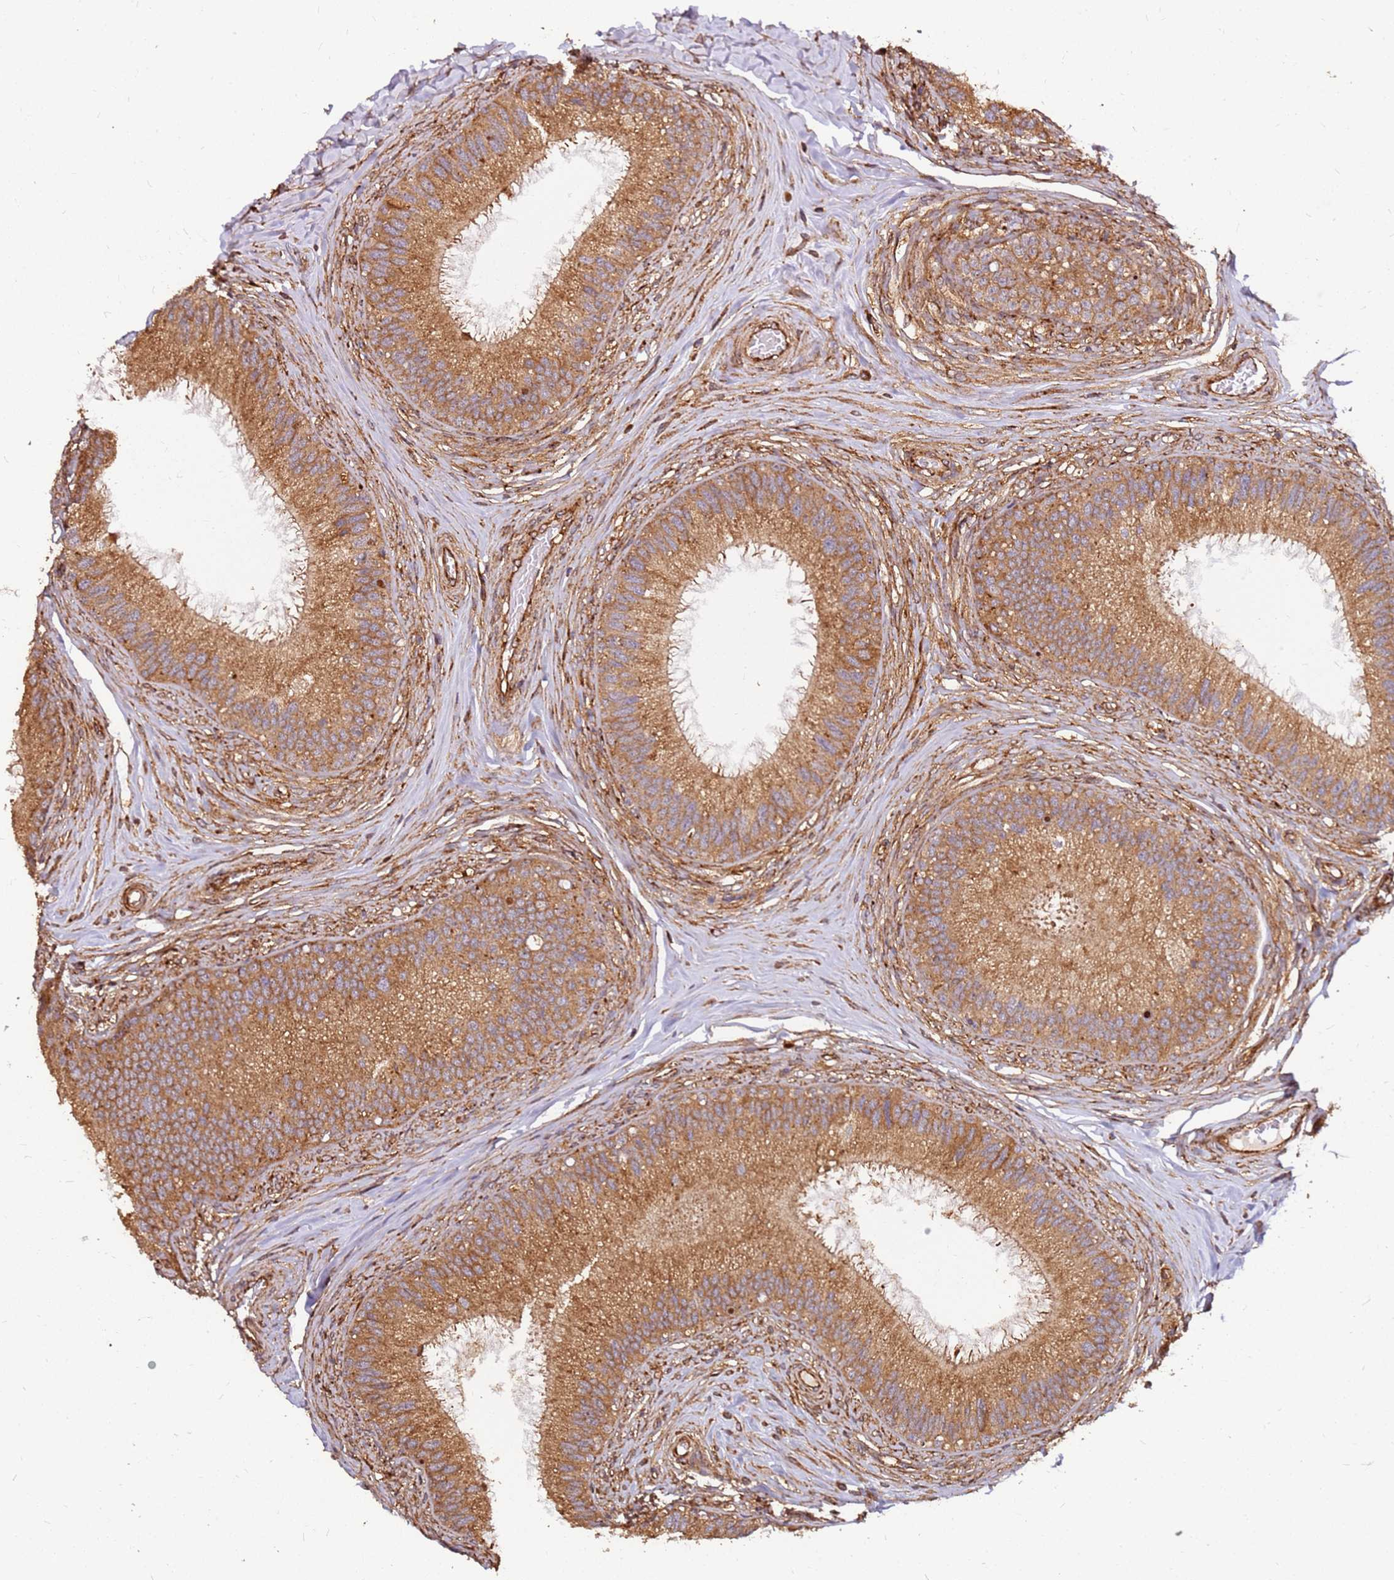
{"staining": {"intensity": "strong", "quantity": ">75%", "location": "cytoplasmic/membranous"}, "tissue": "epididymis", "cell_type": "Glandular cells", "image_type": "normal", "snomed": [{"axis": "morphology", "description": "Normal tissue, NOS"}, {"axis": "topography", "description": "Epididymis"}], "caption": "About >75% of glandular cells in benign epididymis display strong cytoplasmic/membranous protein expression as visualized by brown immunohistochemical staining.", "gene": "DVL3", "patient": {"sex": "male", "age": 27}}